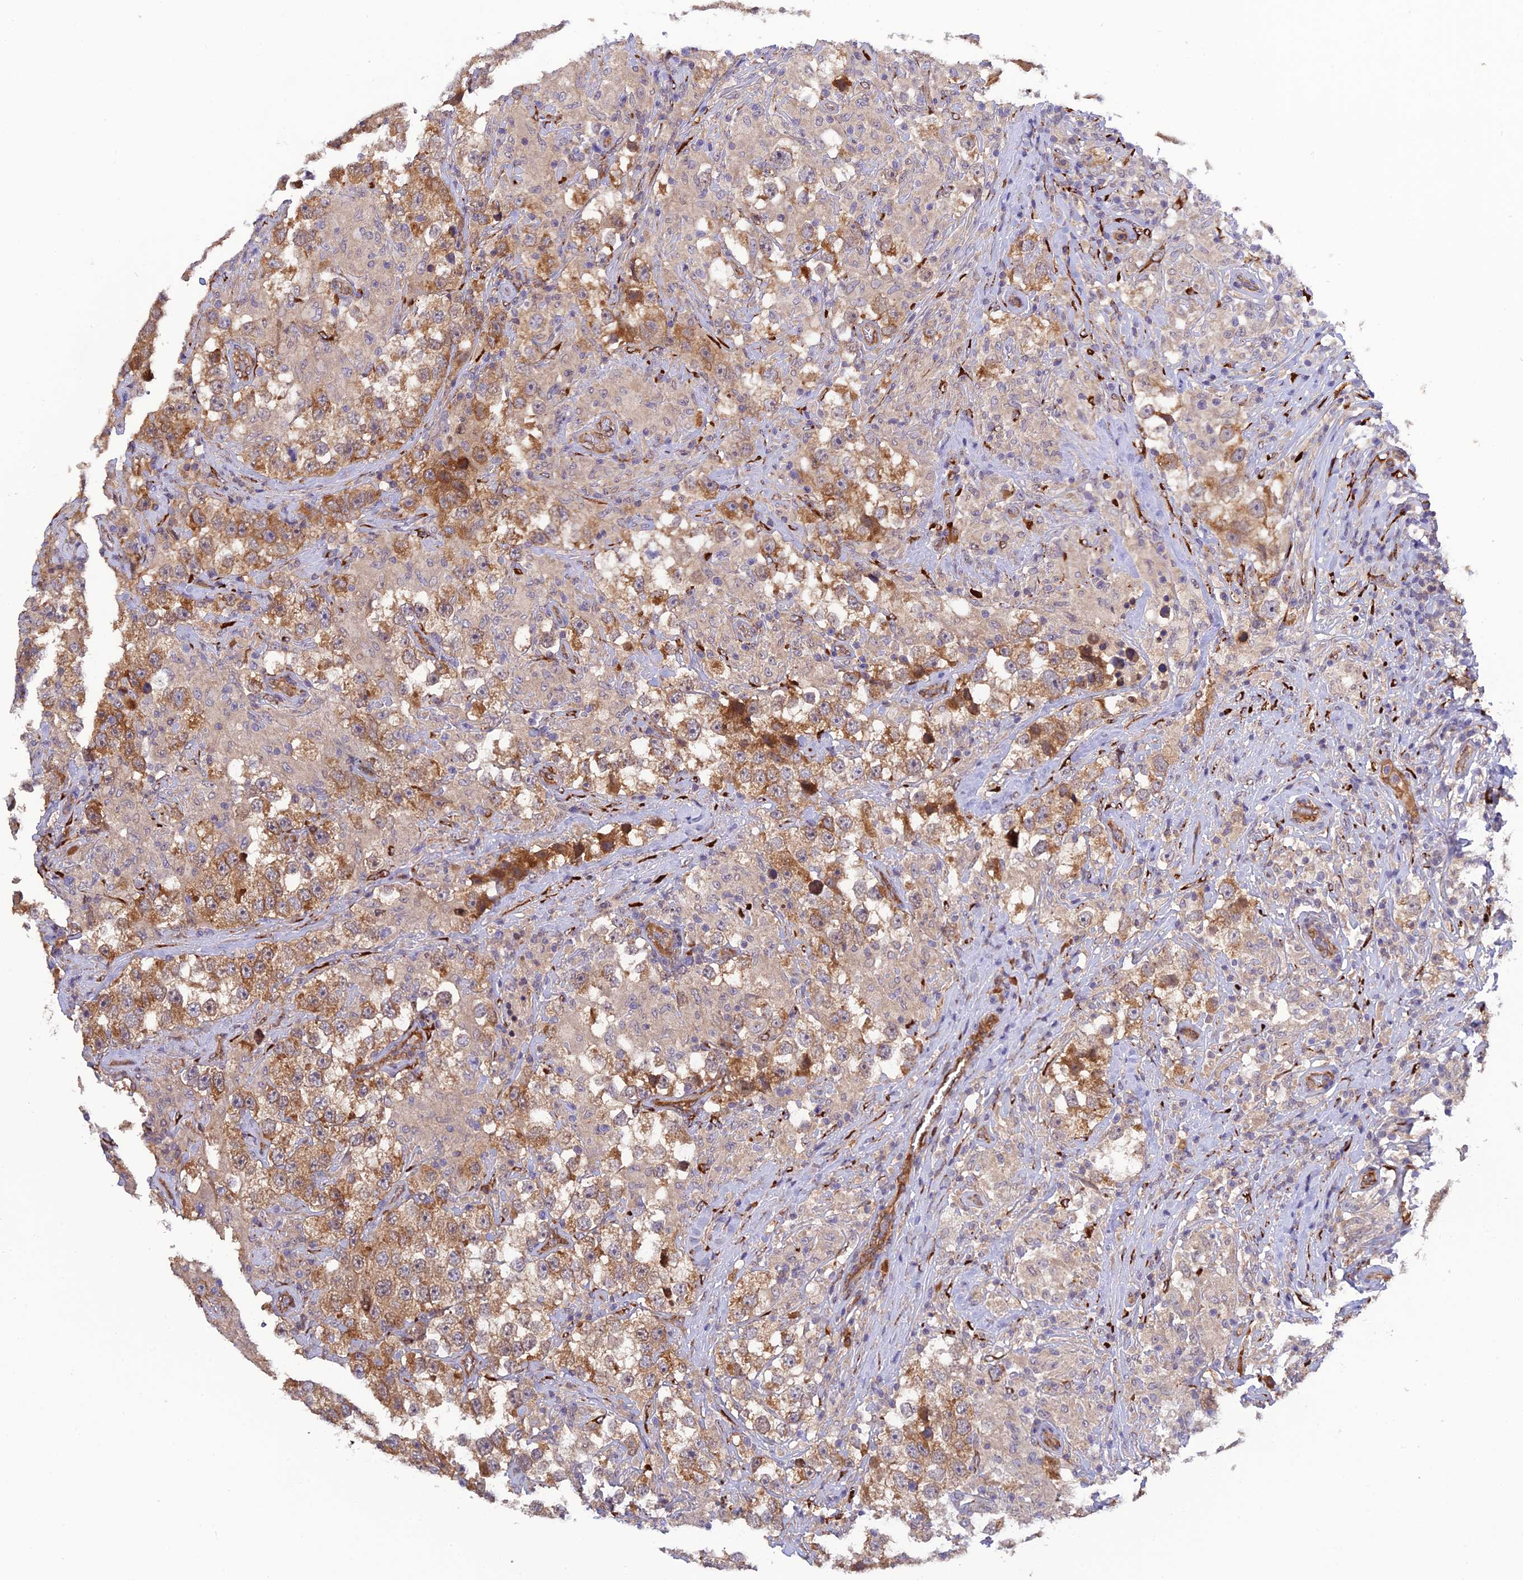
{"staining": {"intensity": "moderate", "quantity": ">75%", "location": "cytoplasmic/membranous"}, "tissue": "testis cancer", "cell_type": "Tumor cells", "image_type": "cancer", "snomed": [{"axis": "morphology", "description": "Seminoma, NOS"}, {"axis": "topography", "description": "Testis"}], "caption": "An image of testis cancer (seminoma) stained for a protein shows moderate cytoplasmic/membranous brown staining in tumor cells.", "gene": "P3H3", "patient": {"sex": "male", "age": 46}}